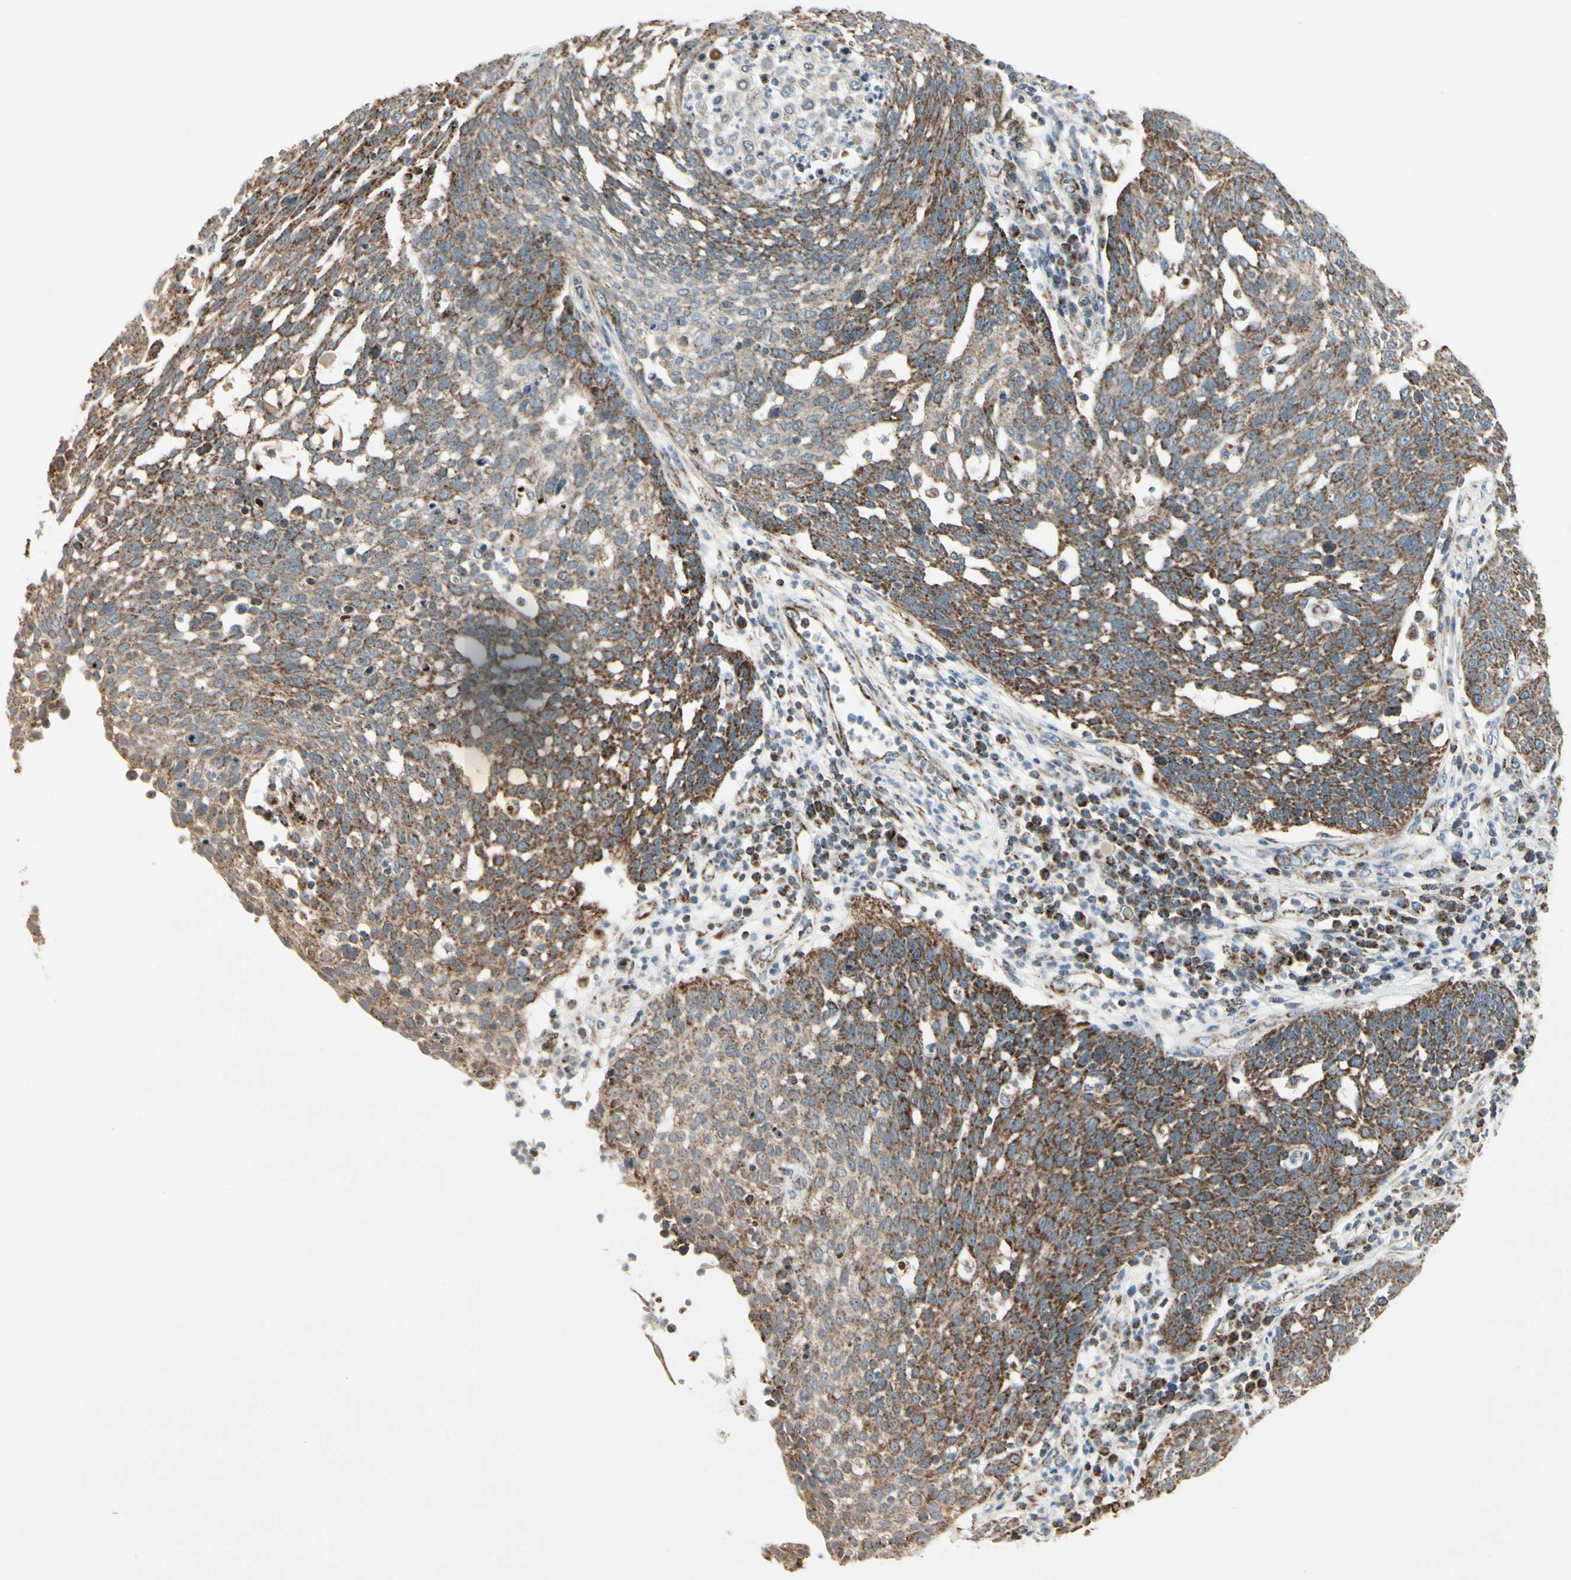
{"staining": {"intensity": "moderate", "quantity": ">75%", "location": "cytoplasmic/membranous"}, "tissue": "cervical cancer", "cell_type": "Tumor cells", "image_type": "cancer", "snomed": [{"axis": "morphology", "description": "Squamous cell carcinoma, NOS"}, {"axis": "topography", "description": "Cervix"}], "caption": "Cervical cancer stained for a protein shows moderate cytoplasmic/membranous positivity in tumor cells.", "gene": "ANKS6", "patient": {"sex": "female", "age": 34}}